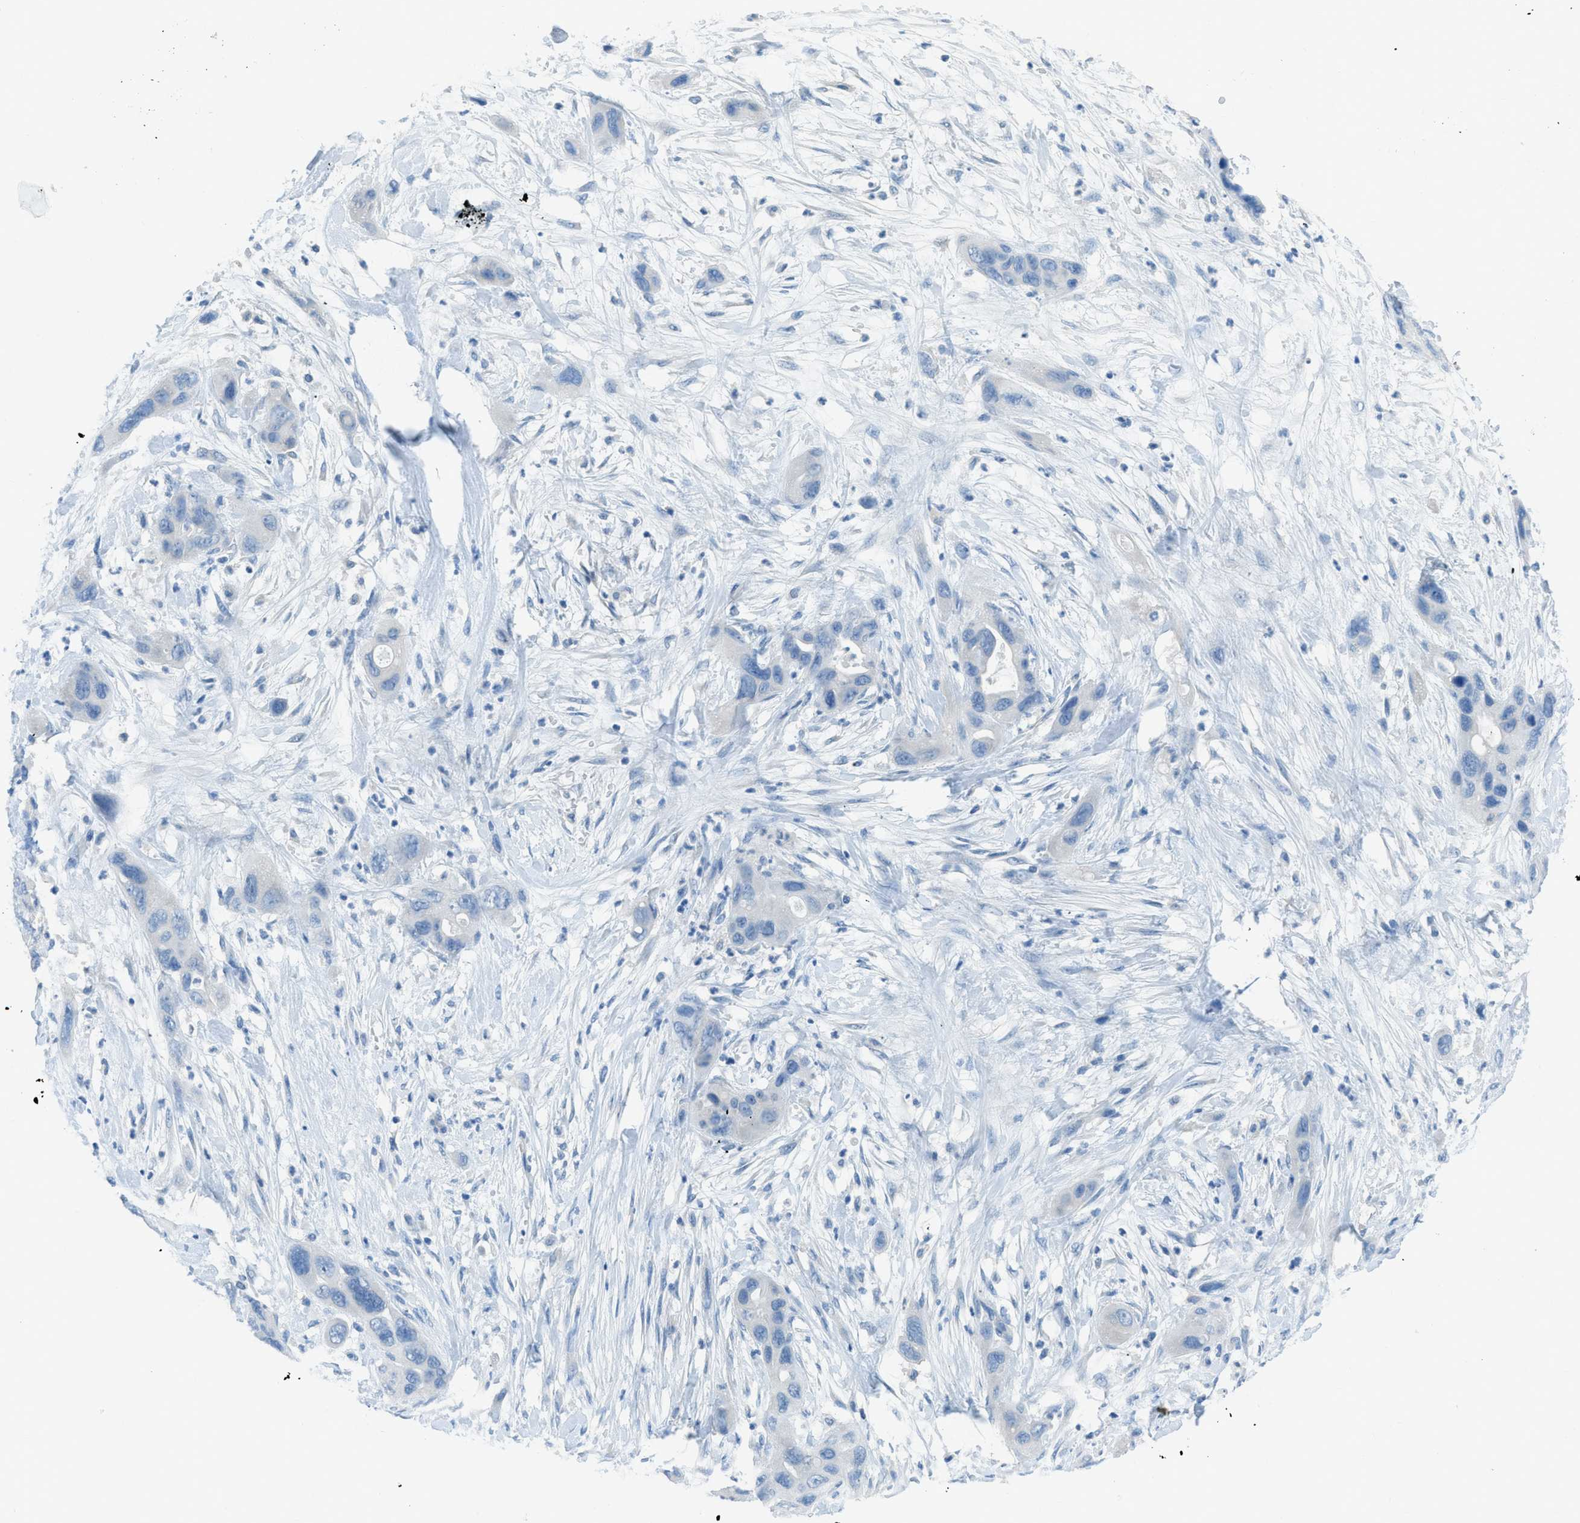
{"staining": {"intensity": "negative", "quantity": "none", "location": "none"}, "tissue": "pancreatic cancer", "cell_type": "Tumor cells", "image_type": "cancer", "snomed": [{"axis": "morphology", "description": "Adenocarcinoma, NOS"}, {"axis": "topography", "description": "Pancreas"}], "caption": "Tumor cells show no significant expression in pancreatic adenocarcinoma.", "gene": "ACAN", "patient": {"sex": "female", "age": 71}}